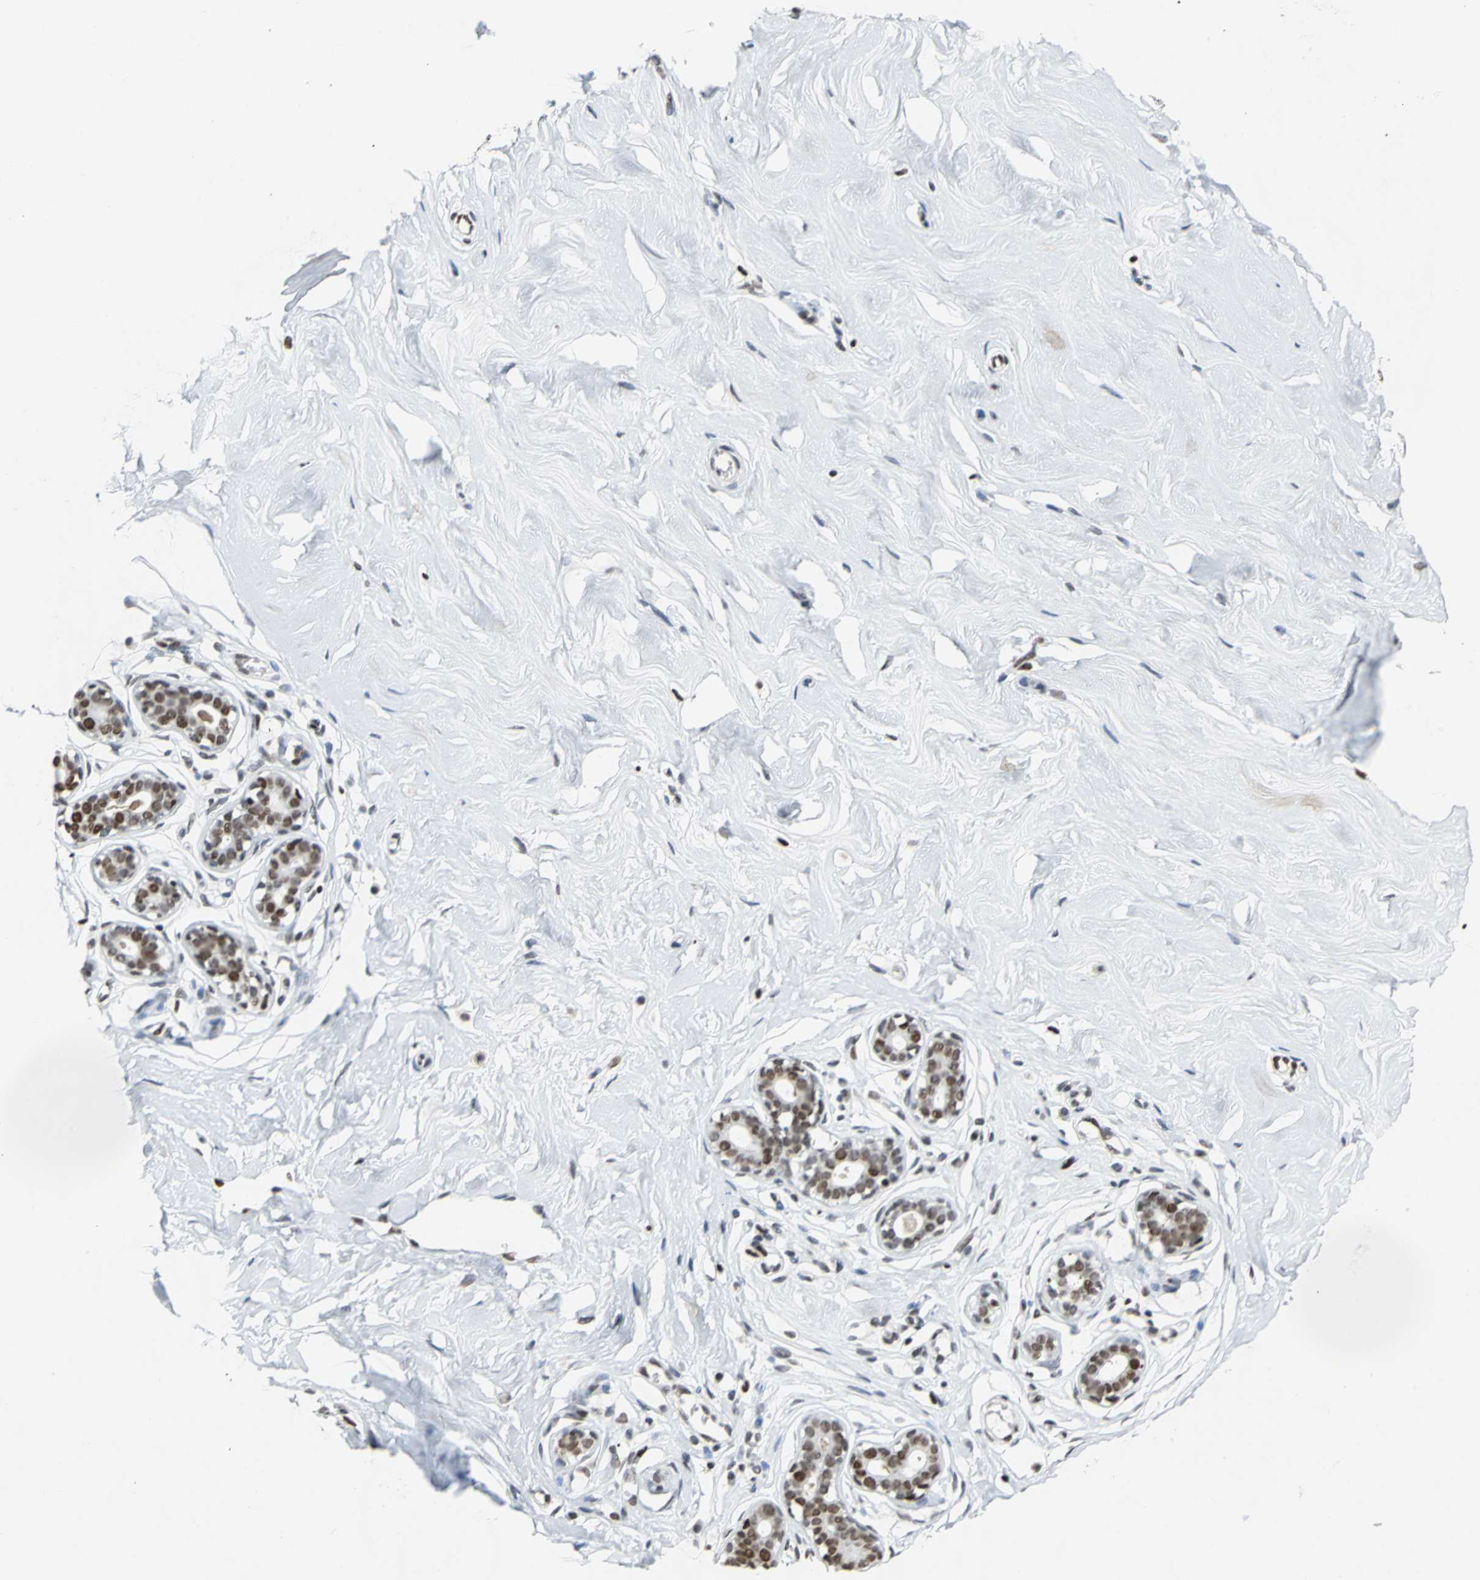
{"staining": {"intensity": "negative", "quantity": "none", "location": "none"}, "tissue": "breast", "cell_type": "Adipocytes", "image_type": "normal", "snomed": [{"axis": "morphology", "description": "Normal tissue, NOS"}, {"axis": "topography", "description": "Breast"}], "caption": "Histopathology image shows no significant protein expression in adipocytes of unremarkable breast. (Immunohistochemistry, brightfield microscopy, high magnification).", "gene": "HNRNPD", "patient": {"sex": "female", "age": 23}}